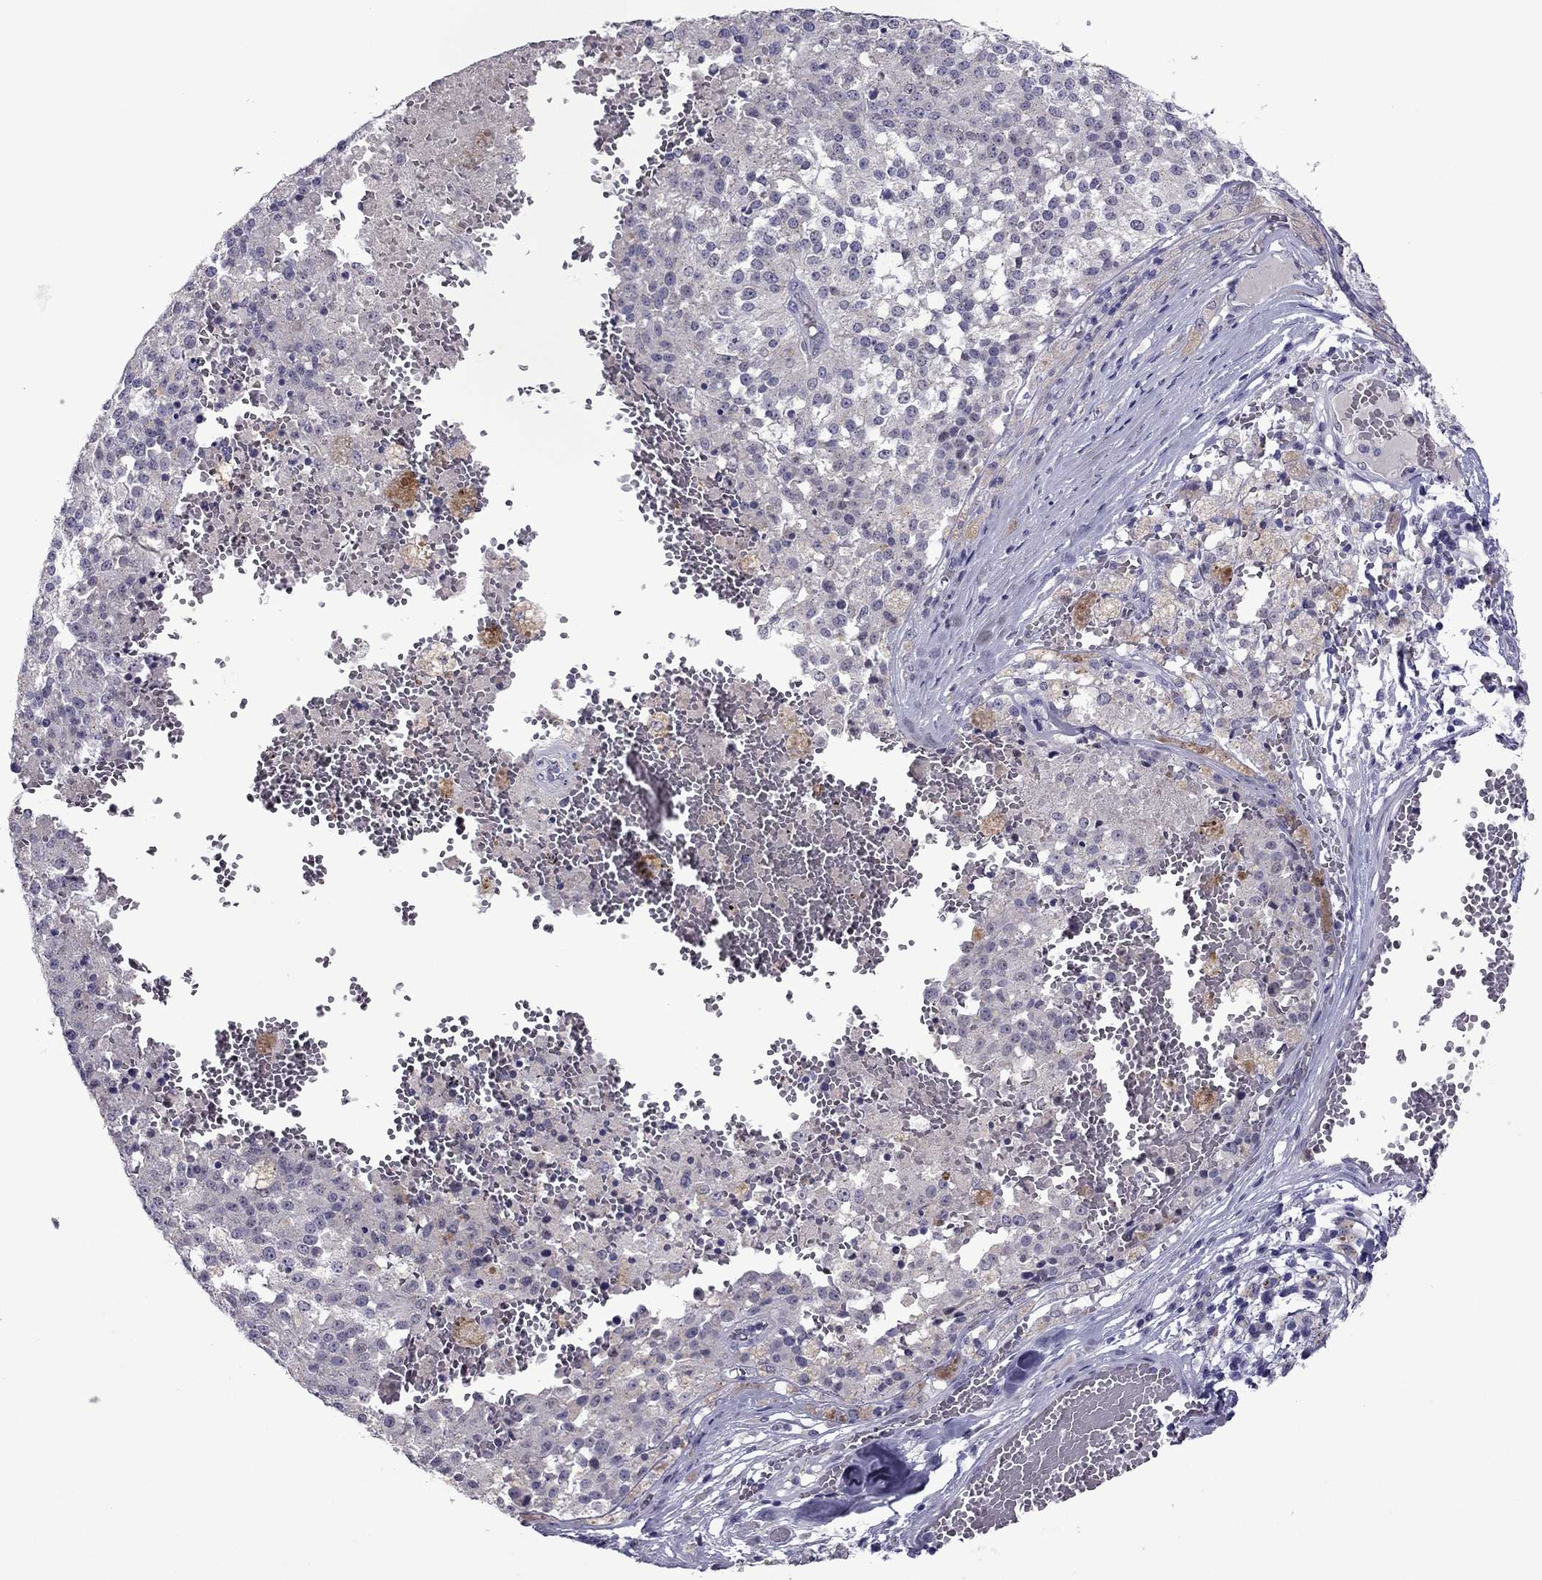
{"staining": {"intensity": "negative", "quantity": "none", "location": "none"}, "tissue": "melanoma", "cell_type": "Tumor cells", "image_type": "cancer", "snomed": [{"axis": "morphology", "description": "Malignant melanoma, Metastatic site"}, {"axis": "topography", "description": "Lymph node"}], "caption": "A micrograph of human malignant melanoma (metastatic site) is negative for staining in tumor cells.", "gene": "MYBPH", "patient": {"sex": "female", "age": 64}}